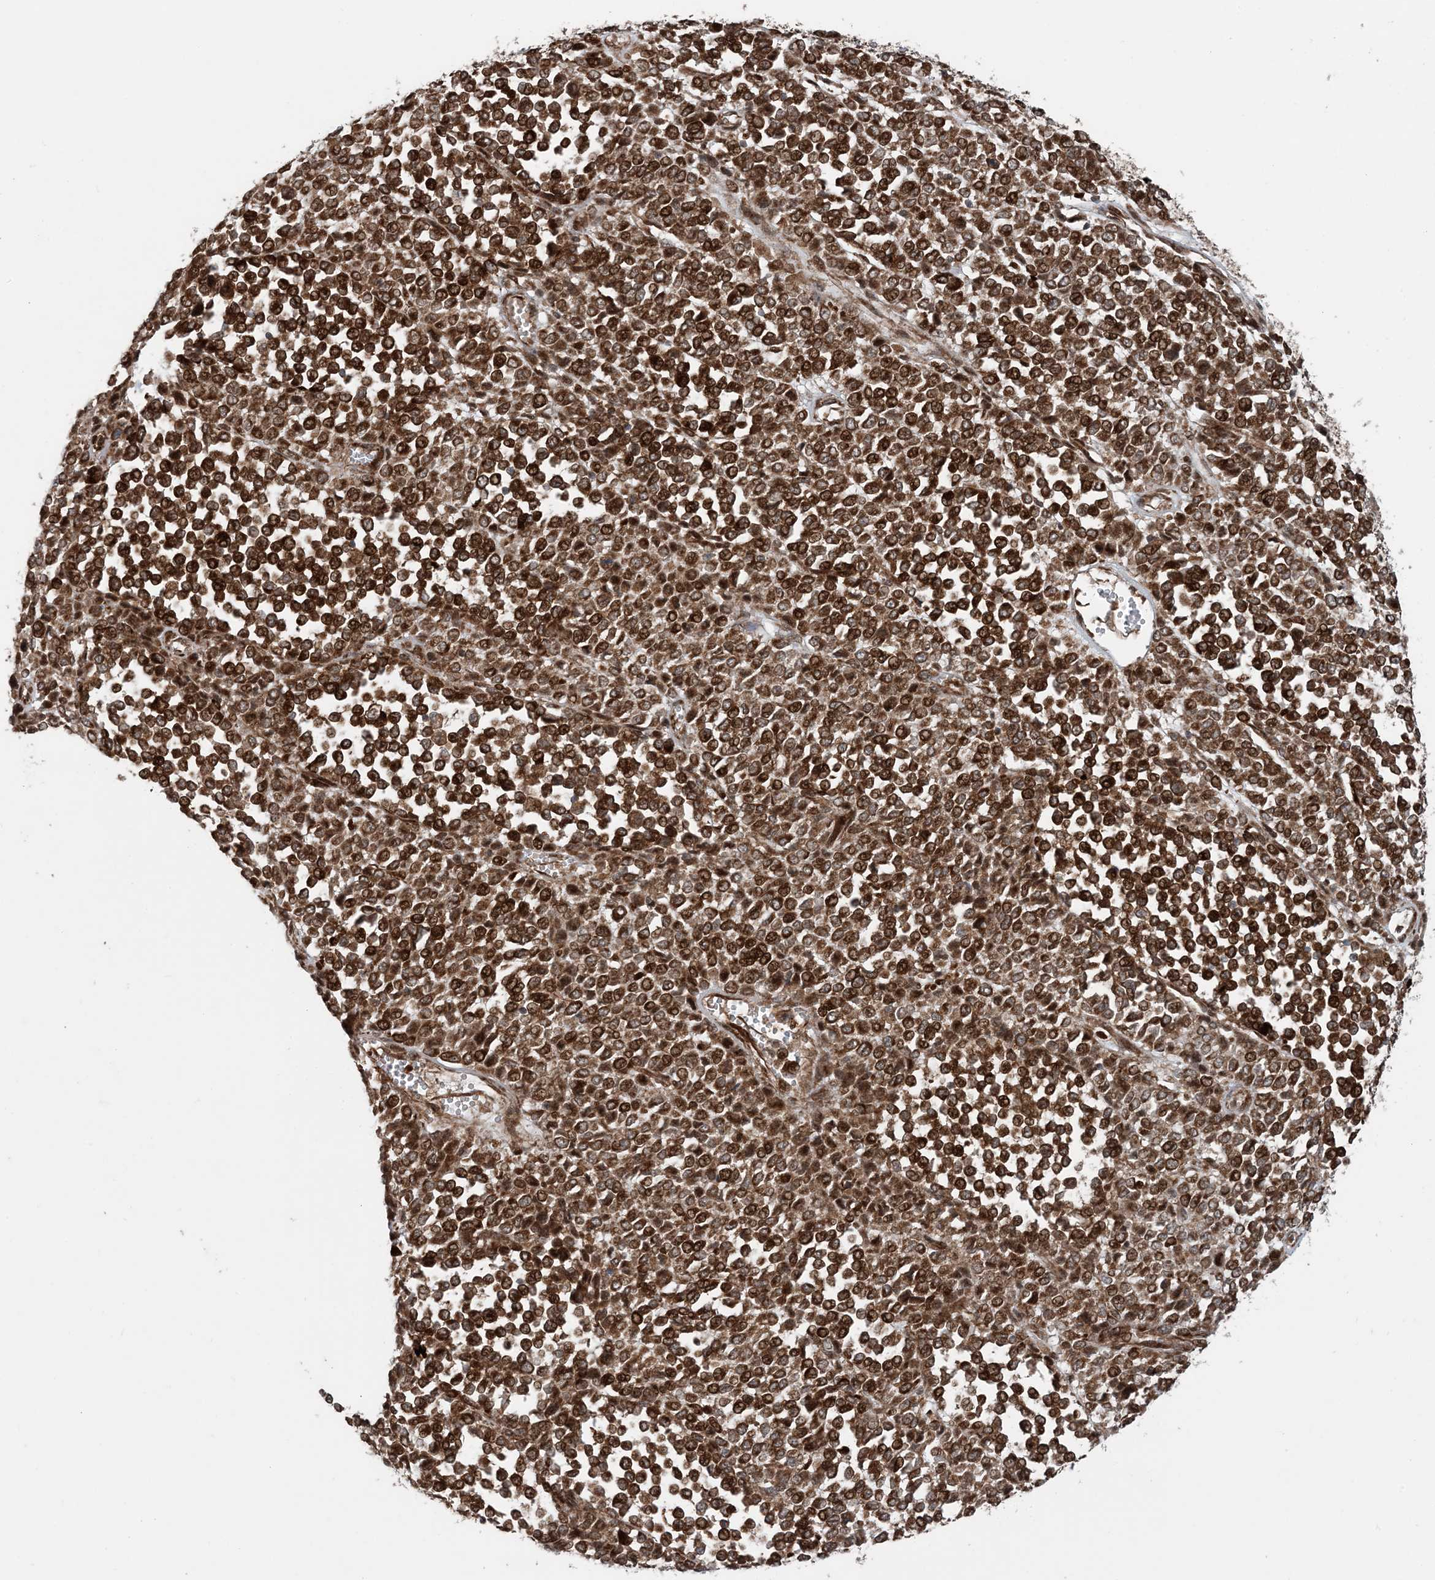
{"staining": {"intensity": "strong", "quantity": ">75%", "location": "cytoplasmic/membranous,nuclear"}, "tissue": "melanoma", "cell_type": "Tumor cells", "image_type": "cancer", "snomed": [{"axis": "morphology", "description": "Malignant melanoma, Metastatic site"}, {"axis": "topography", "description": "Pancreas"}], "caption": "Melanoma tissue reveals strong cytoplasmic/membranous and nuclear staining in approximately >75% of tumor cells, visualized by immunohistochemistry.", "gene": "EDEM2", "patient": {"sex": "female", "age": 30}}